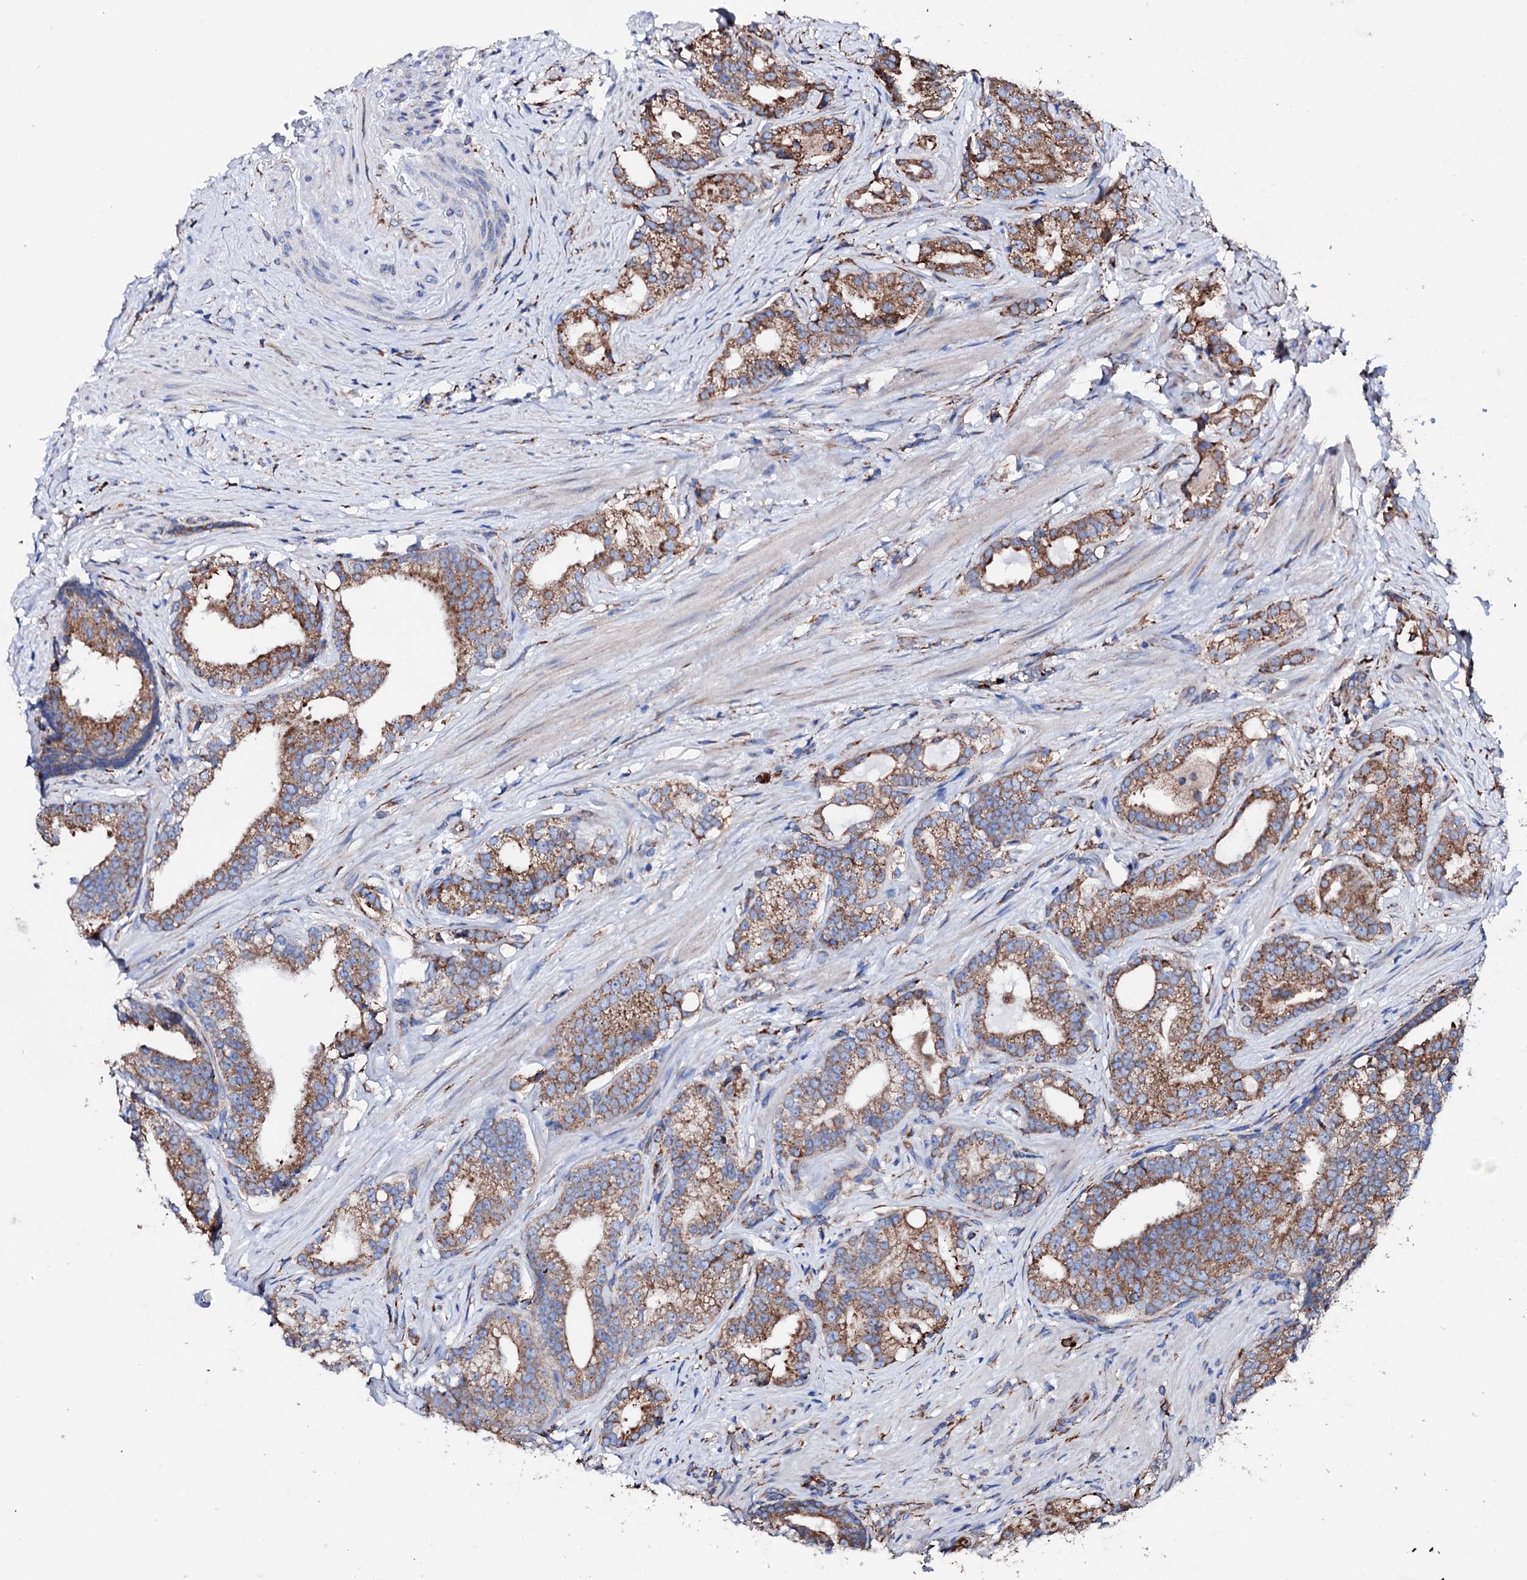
{"staining": {"intensity": "moderate", "quantity": ">75%", "location": "cytoplasmic/membranous"}, "tissue": "prostate cancer", "cell_type": "Tumor cells", "image_type": "cancer", "snomed": [{"axis": "morphology", "description": "Adenocarcinoma, Low grade"}, {"axis": "topography", "description": "Prostate"}], "caption": "The immunohistochemical stain highlights moderate cytoplasmic/membranous expression in tumor cells of prostate cancer tissue. The staining was performed using DAB (3,3'-diaminobenzidine), with brown indicating positive protein expression. Nuclei are stained blue with hematoxylin.", "gene": "AMDHD1", "patient": {"sex": "male", "age": 71}}